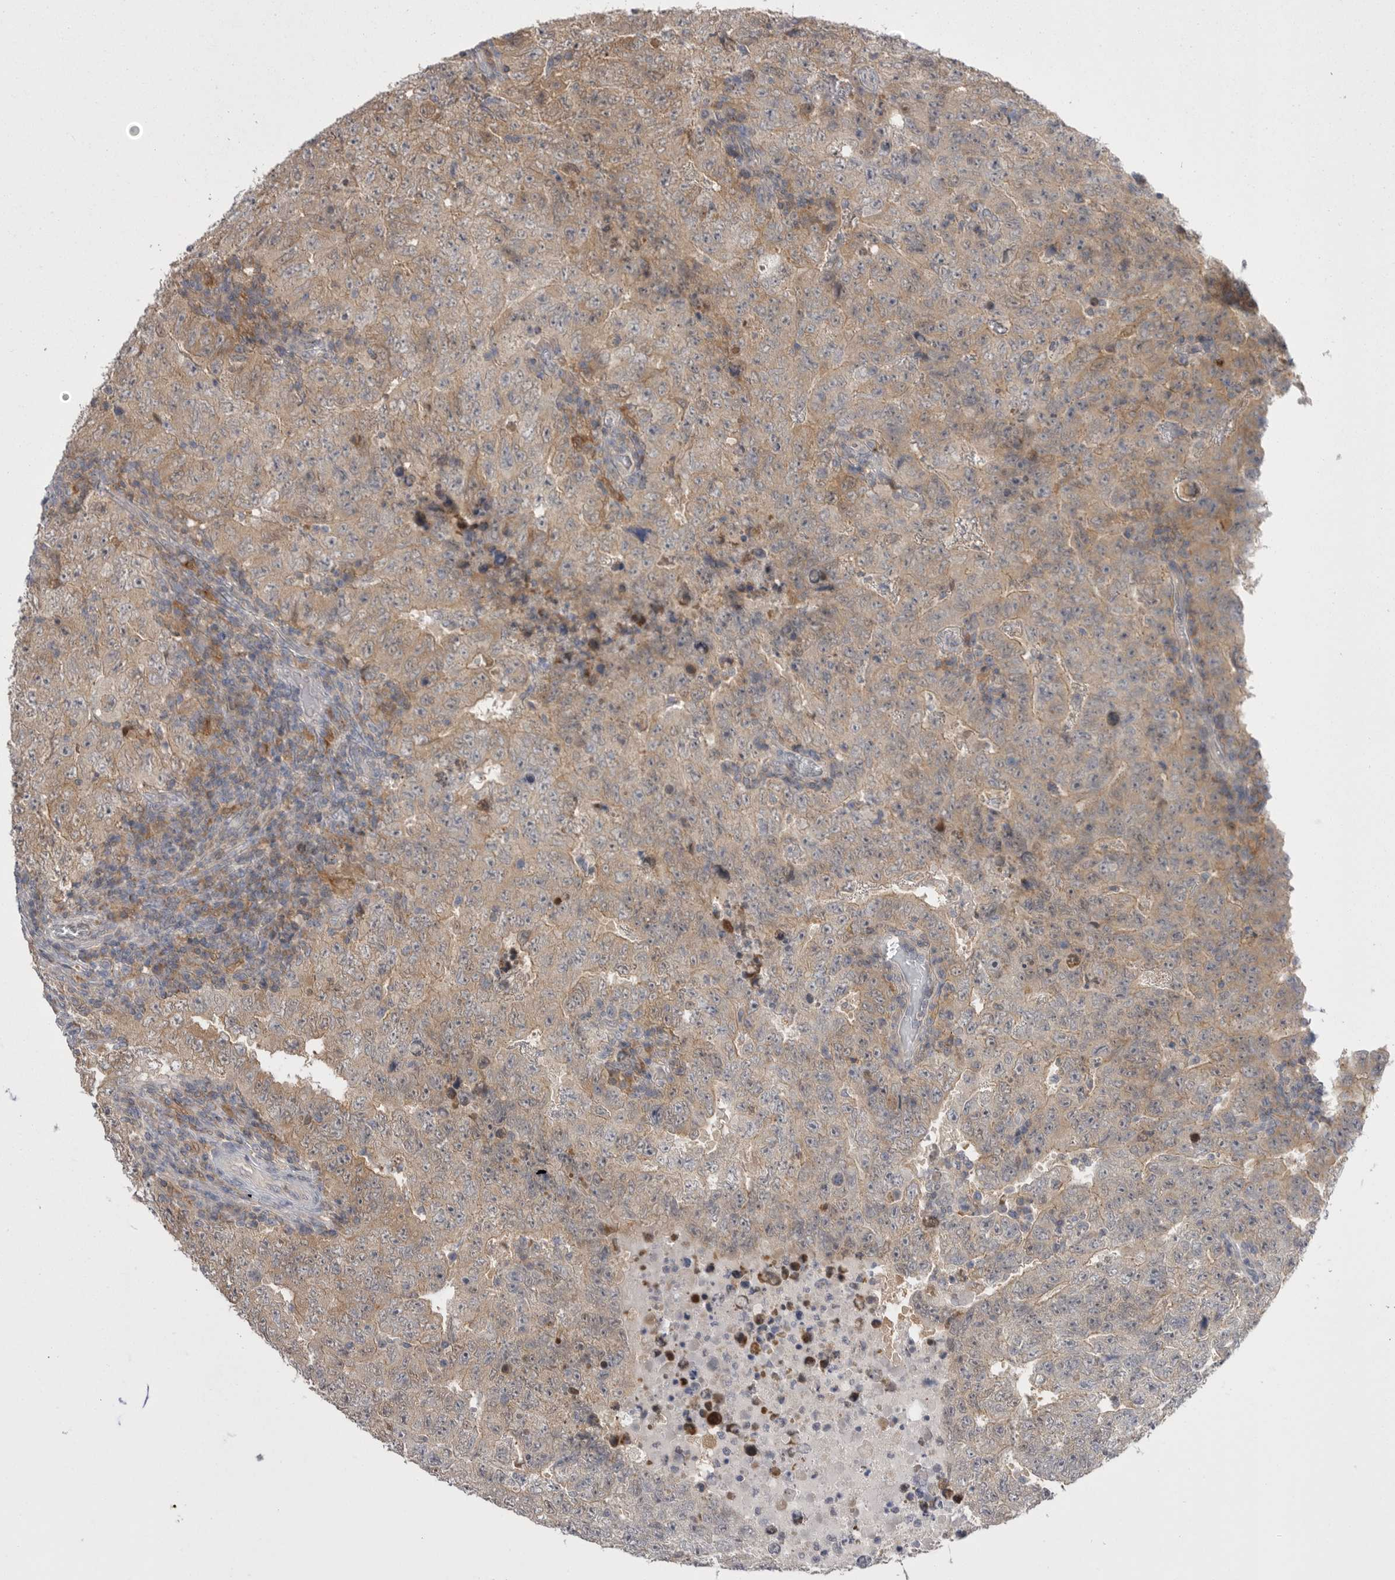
{"staining": {"intensity": "weak", "quantity": "25%-75%", "location": "cytoplasmic/membranous"}, "tissue": "testis cancer", "cell_type": "Tumor cells", "image_type": "cancer", "snomed": [{"axis": "morphology", "description": "Carcinoma, Embryonal, NOS"}, {"axis": "topography", "description": "Testis"}], "caption": "Immunohistochemical staining of human testis embryonal carcinoma demonstrates low levels of weak cytoplasmic/membranous protein expression in about 25%-75% of tumor cells.", "gene": "KYAT3", "patient": {"sex": "male", "age": 26}}